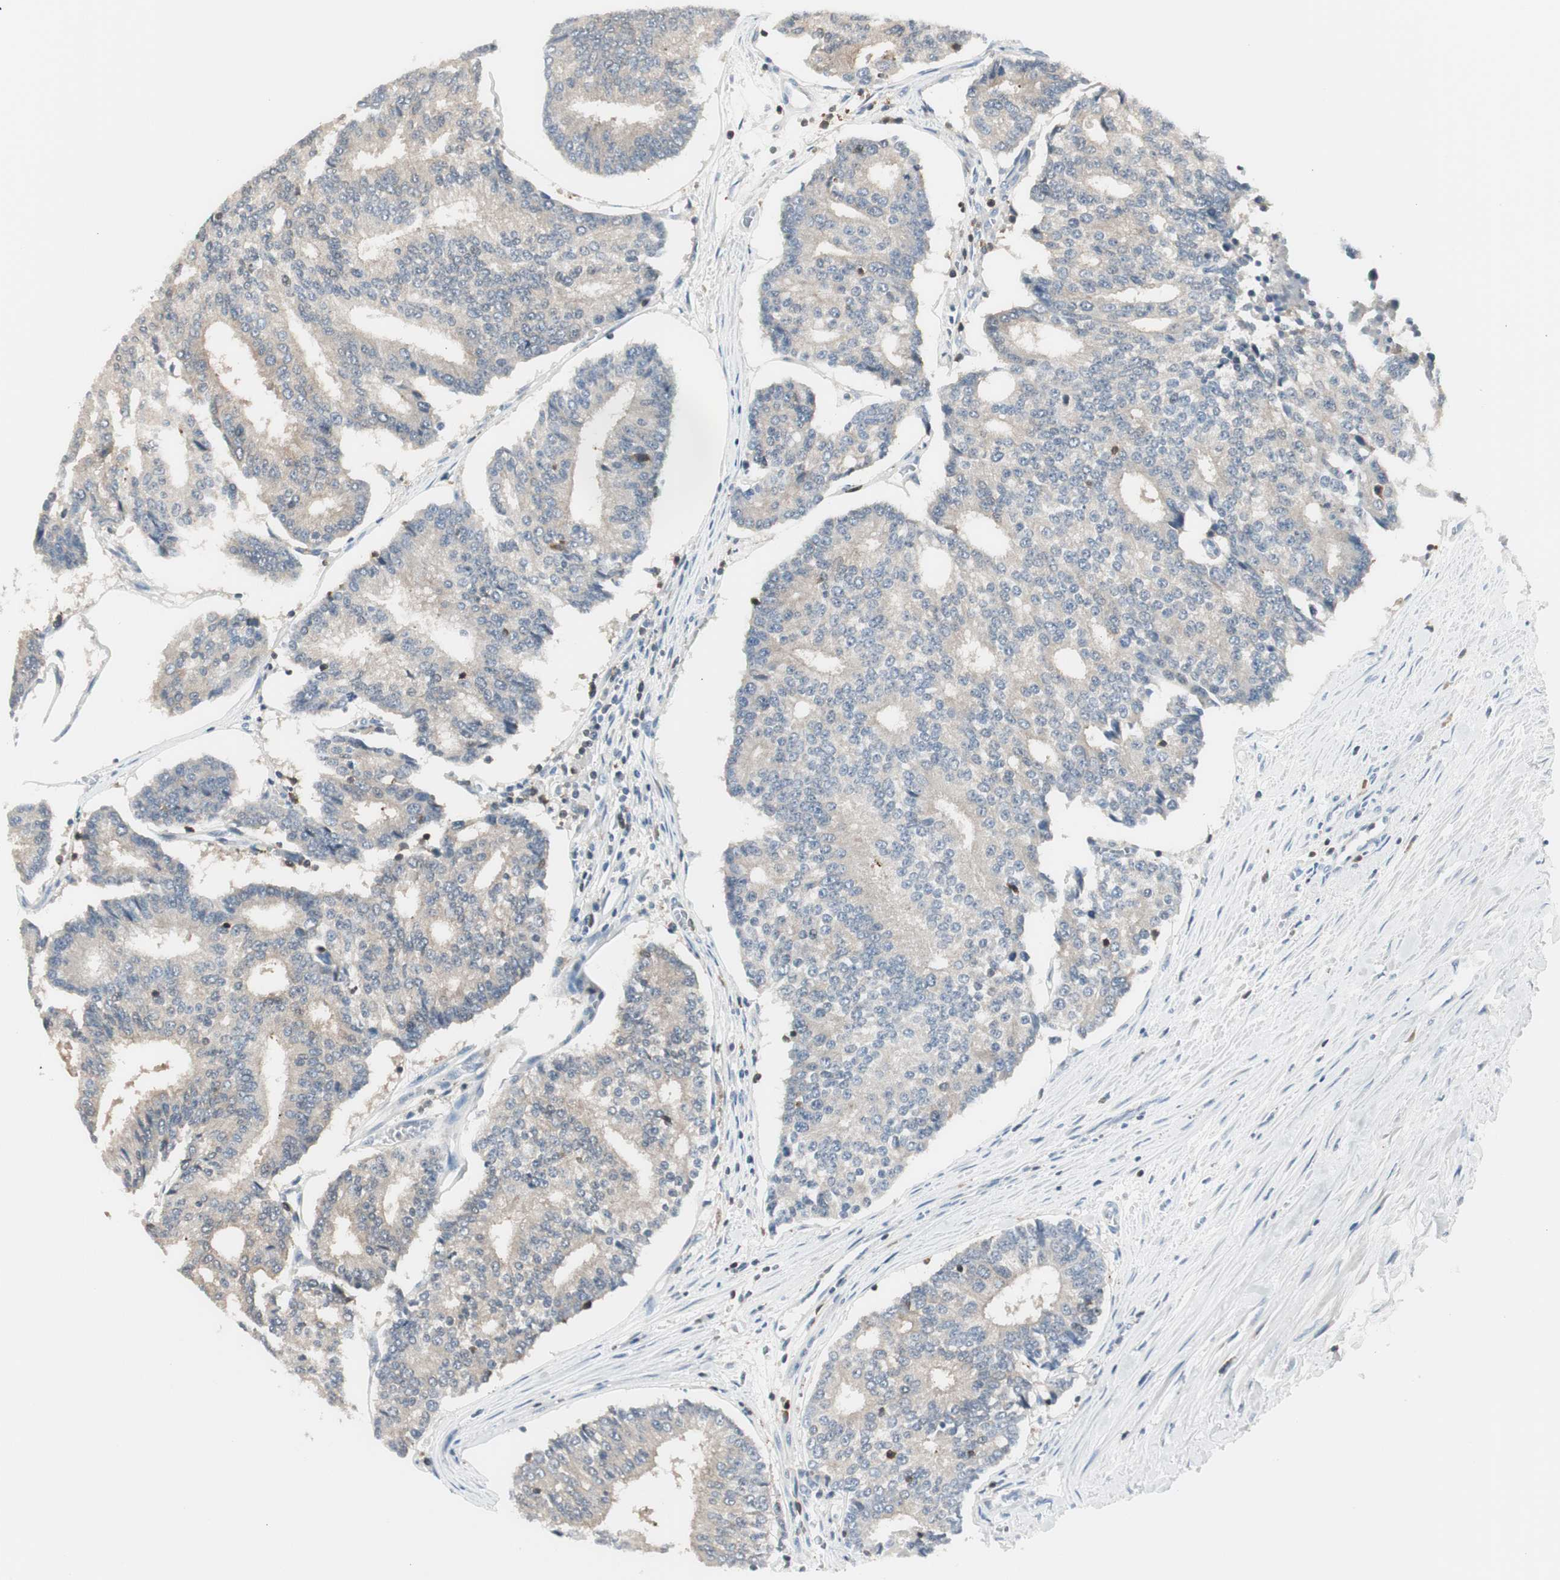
{"staining": {"intensity": "weak", "quantity": ">75%", "location": "cytoplasmic/membranous"}, "tissue": "prostate cancer", "cell_type": "Tumor cells", "image_type": "cancer", "snomed": [{"axis": "morphology", "description": "Adenocarcinoma, High grade"}, {"axis": "topography", "description": "Prostate"}], "caption": "A photomicrograph showing weak cytoplasmic/membranous expression in about >75% of tumor cells in prostate adenocarcinoma (high-grade), as visualized by brown immunohistochemical staining.", "gene": "SLC9A3R1", "patient": {"sex": "male", "age": 55}}